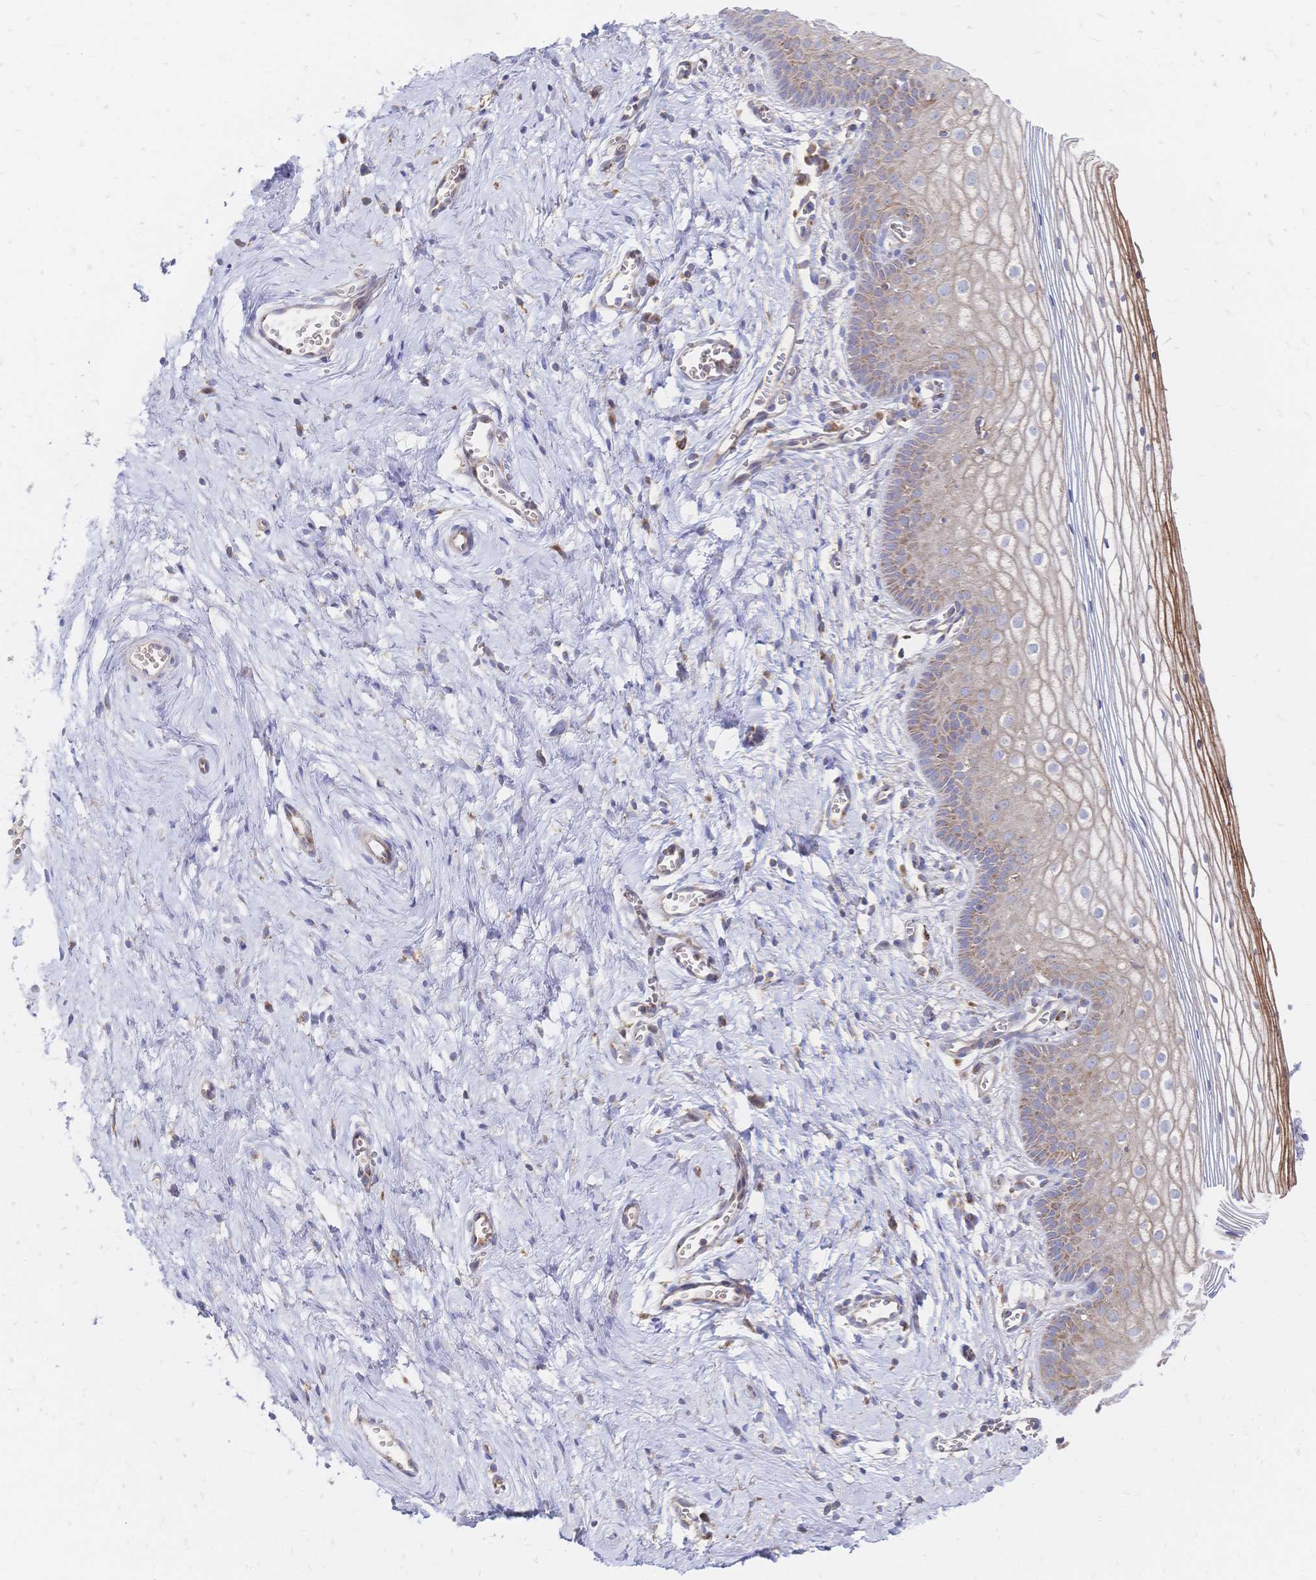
{"staining": {"intensity": "moderate", "quantity": "<25%", "location": "cytoplasmic/membranous"}, "tissue": "vagina", "cell_type": "Squamous epithelial cells", "image_type": "normal", "snomed": [{"axis": "morphology", "description": "Normal tissue, NOS"}, {"axis": "topography", "description": "Vagina"}], "caption": "A brown stain labels moderate cytoplasmic/membranous positivity of a protein in squamous epithelial cells of normal vagina.", "gene": "SORBS1", "patient": {"sex": "female", "age": 56}}